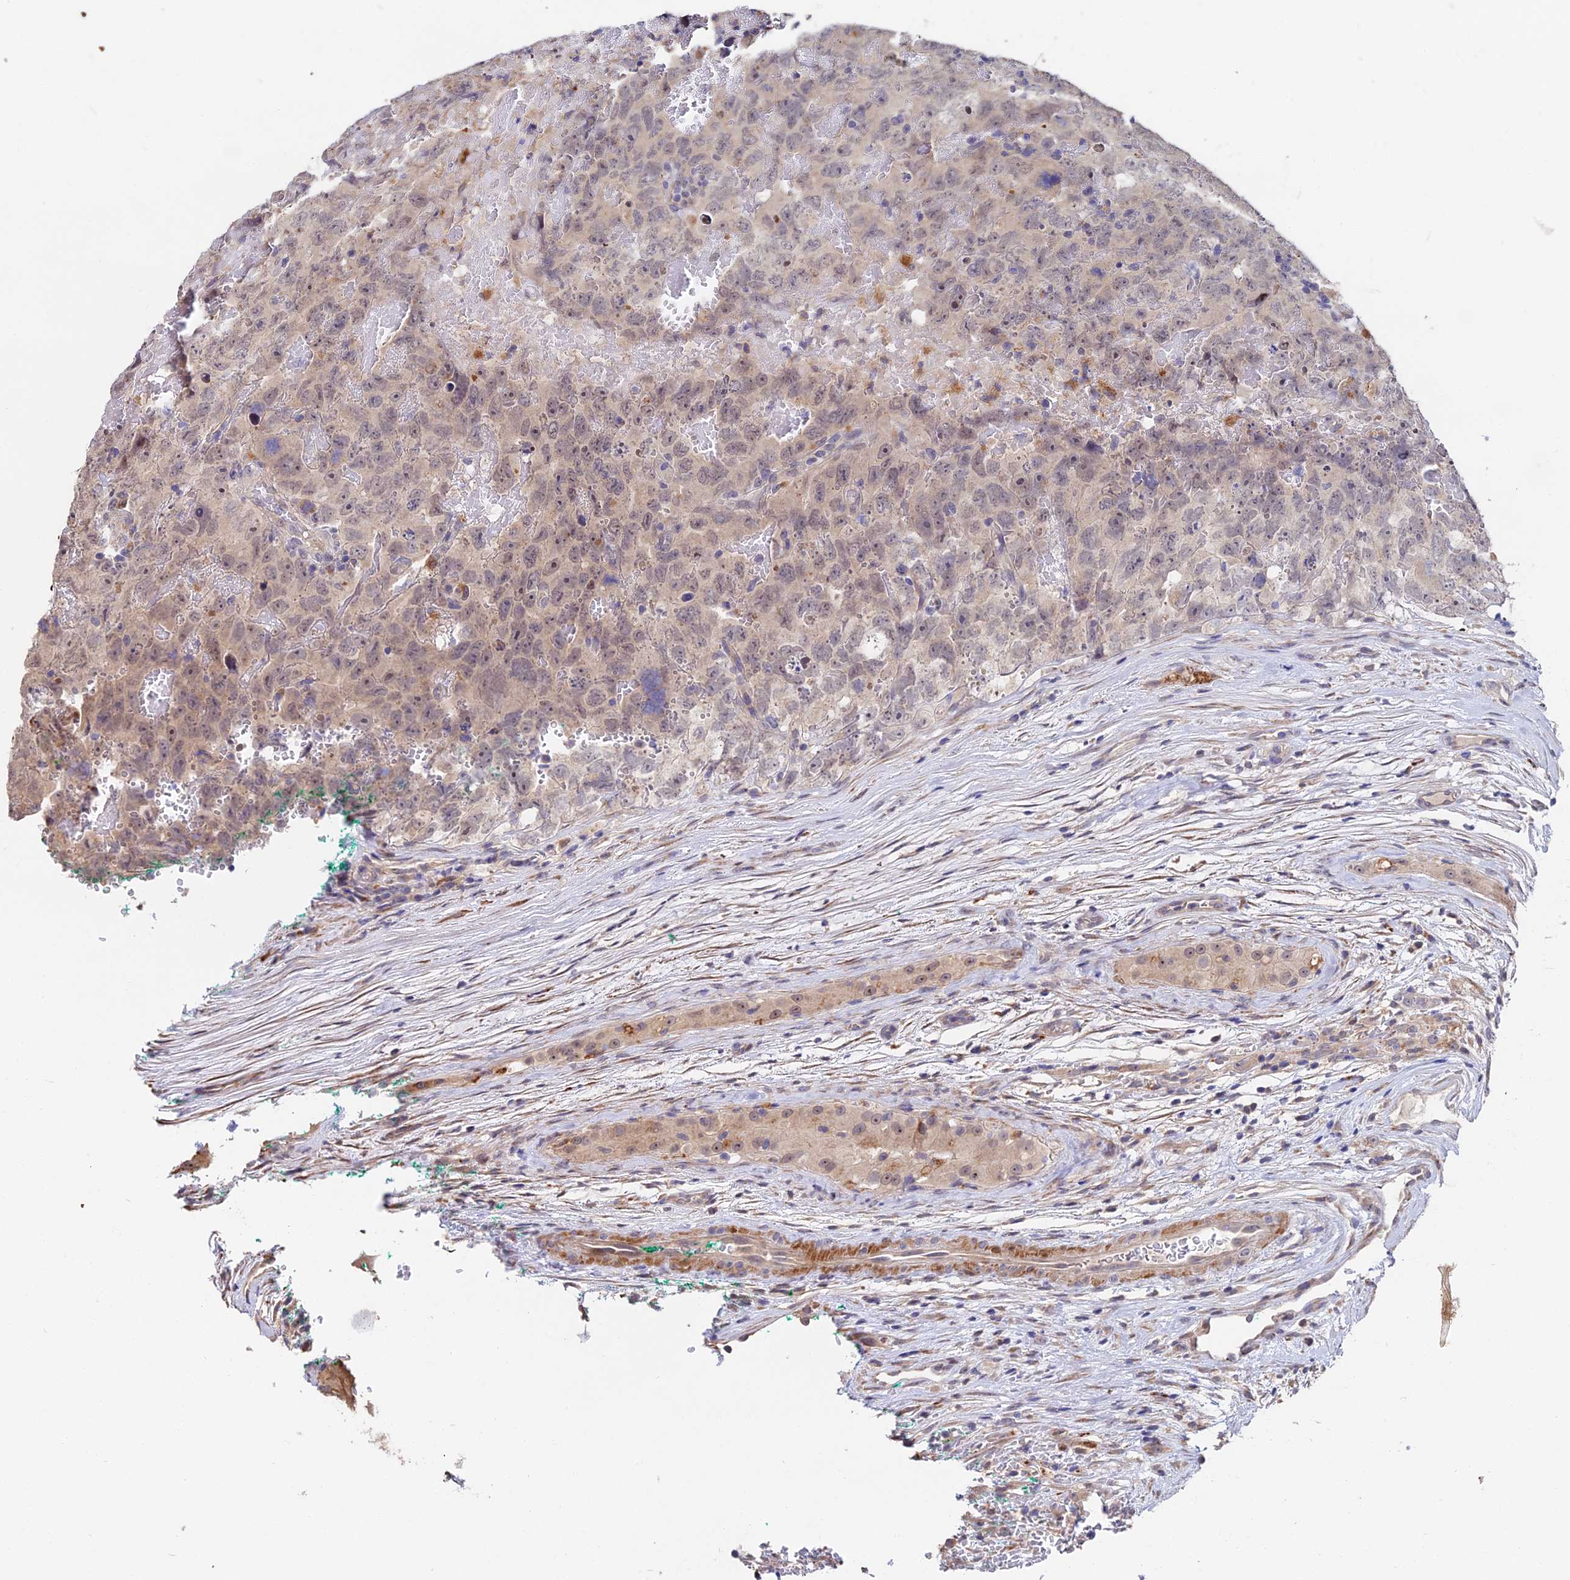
{"staining": {"intensity": "weak", "quantity": "25%-75%", "location": "nuclear"}, "tissue": "testis cancer", "cell_type": "Tumor cells", "image_type": "cancer", "snomed": [{"axis": "morphology", "description": "Carcinoma, Embryonal, NOS"}, {"axis": "topography", "description": "Testis"}], "caption": "Immunohistochemistry staining of testis cancer (embryonal carcinoma), which exhibits low levels of weak nuclear positivity in about 25%-75% of tumor cells indicating weak nuclear protein positivity. The staining was performed using DAB (brown) for protein detection and nuclei were counterstained in hematoxylin (blue).", "gene": "ACTR5", "patient": {"sex": "male", "age": 45}}